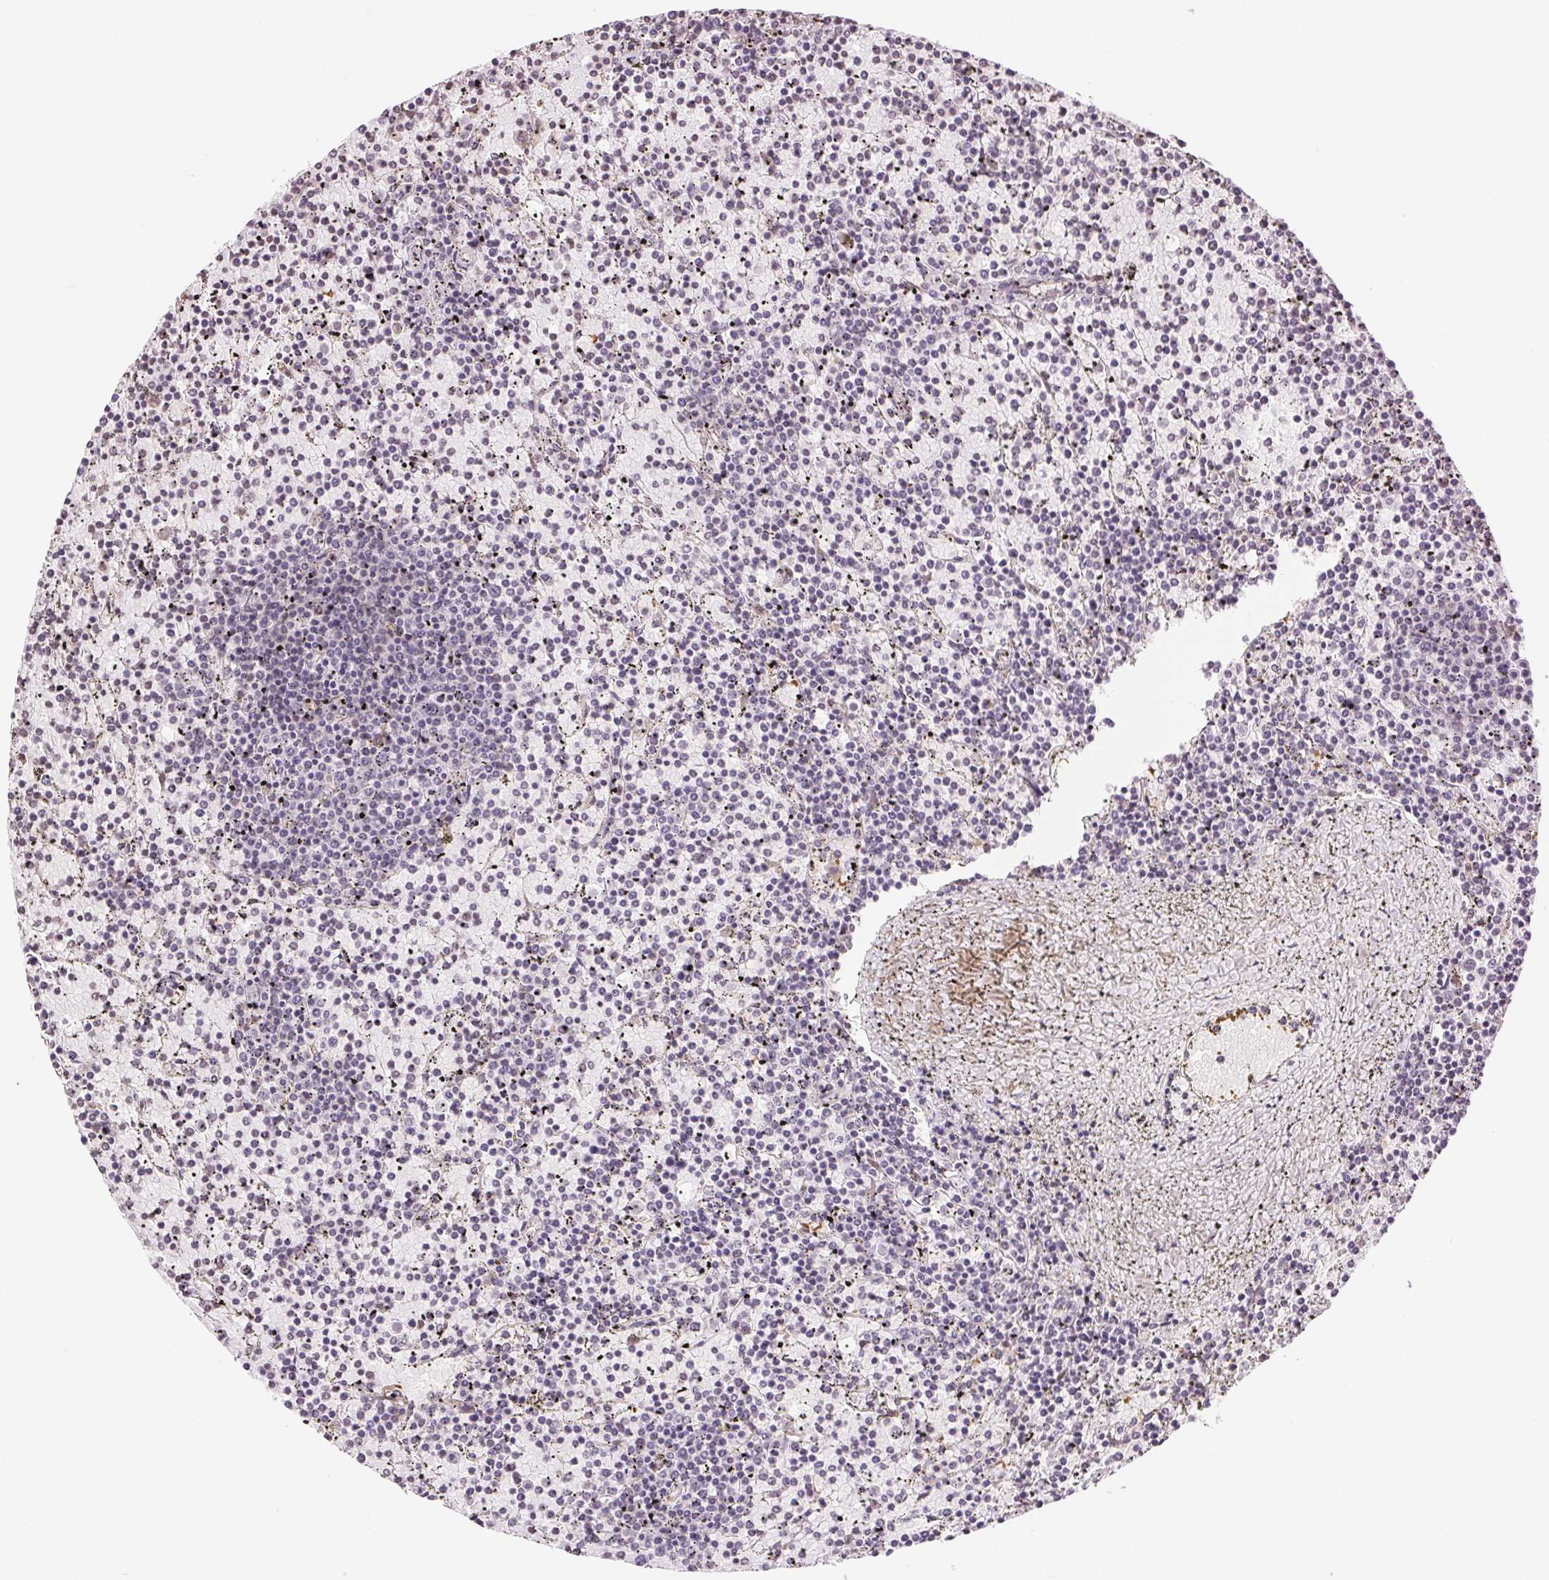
{"staining": {"intensity": "negative", "quantity": "none", "location": "none"}, "tissue": "lymphoma", "cell_type": "Tumor cells", "image_type": "cancer", "snomed": [{"axis": "morphology", "description": "Malignant lymphoma, non-Hodgkin's type, Low grade"}, {"axis": "topography", "description": "Spleen"}], "caption": "An immunohistochemistry (IHC) image of malignant lymphoma, non-Hodgkin's type (low-grade) is shown. There is no staining in tumor cells of malignant lymphoma, non-Hodgkin's type (low-grade).", "gene": "TNNT3", "patient": {"sex": "female", "age": 77}}